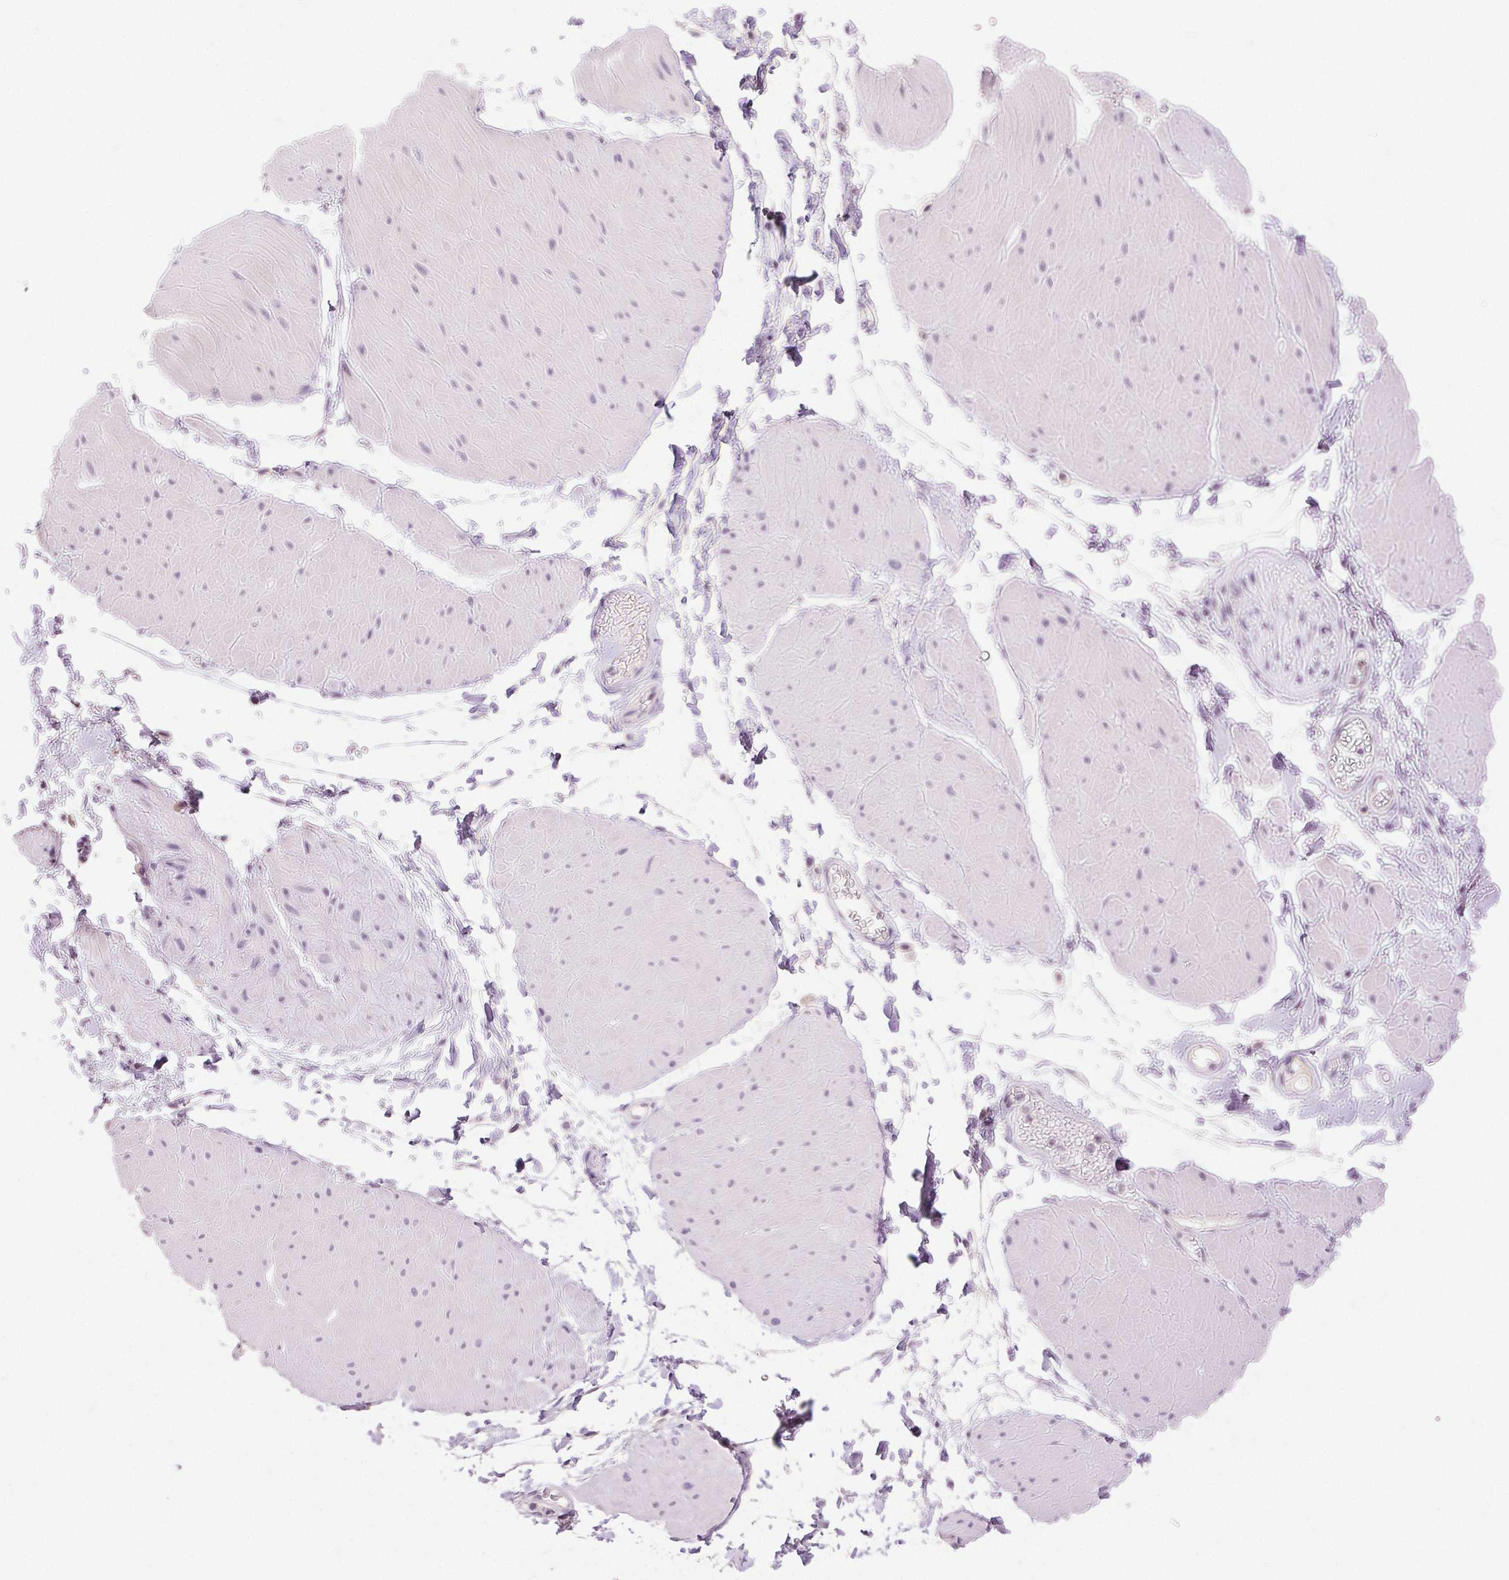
{"staining": {"intensity": "negative", "quantity": "none", "location": "none"}, "tissue": "adipose tissue", "cell_type": "Adipocytes", "image_type": "normal", "snomed": [{"axis": "morphology", "description": "Normal tissue, NOS"}, {"axis": "topography", "description": "Smooth muscle"}, {"axis": "topography", "description": "Peripheral nerve tissue"}], "caption": "IHC of unremarkable human adipose tissue exhibits no positivity in adipocytes.", "gene": "DSG3", "patient": {"sex": "male", "age": 58}}